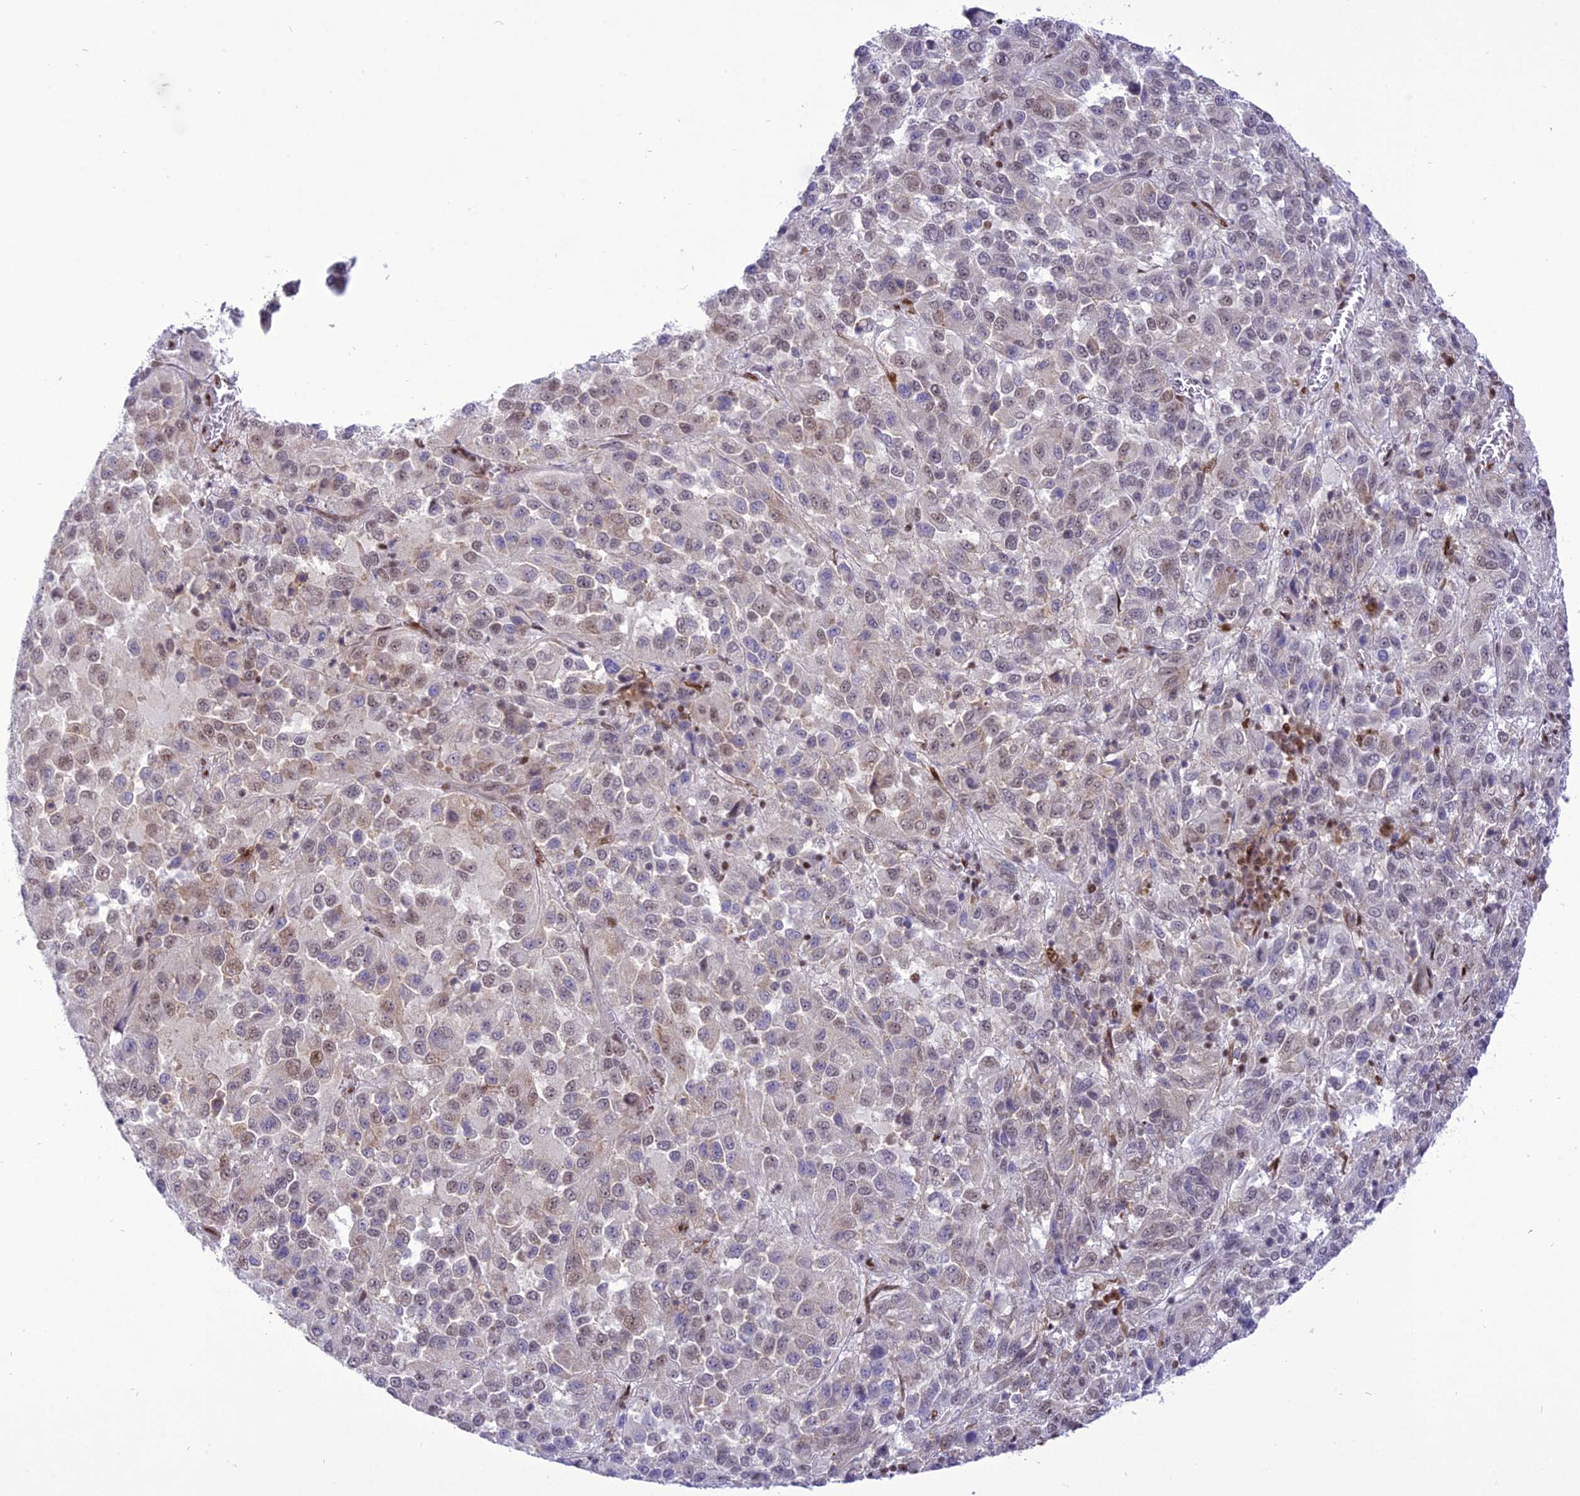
{"staining": {"intensity": "weak", "quantity": "25%-75%", "location": "nuclear"}, "tissue": "melanoma", "cell_type": "Tumor cells", "image_type": "cancer", "snomed": [{"axis": "morphology", "description": "Malignant melanoma, Metastatic site"}, {"axis": "topography", "description": "Lung"}], "caption": "Approximately 25%-75% of tumor cells in human melanoma demonstrate weak nuclear protein staining as visualized by brown immunohistochemical staining.", "gene": "DDX1", "patient": {"sex": "male", "age": 64}}